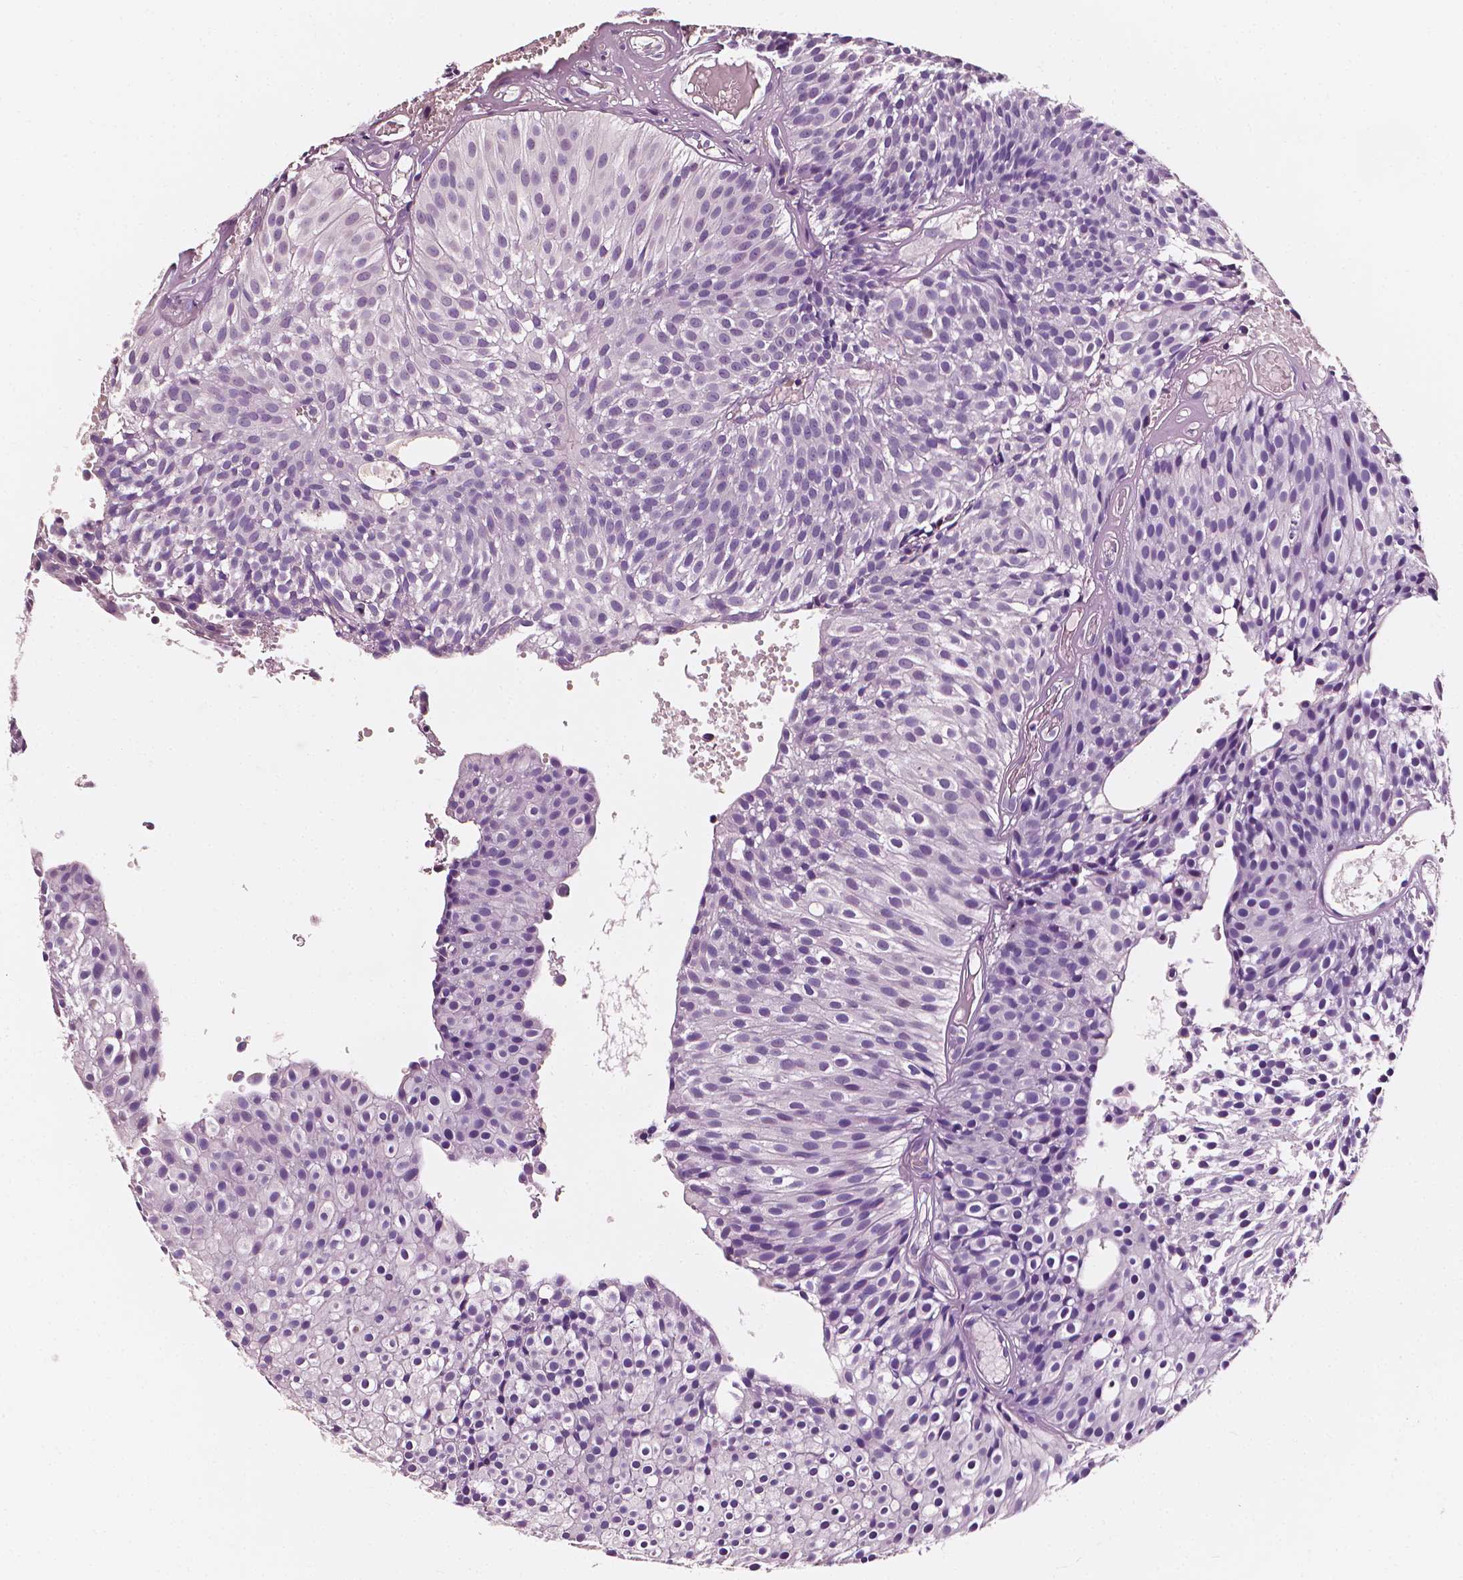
{"staining": {"intensity": "negative", "quantity": "none", "location": "none"}, "tissue": "urothelial cancer", "cell_type": "Tumor cells", "image_type": "cancer", "snomed": [{"axis": "morphology", "description": "Urothelial carcinoma, Low grade"}, {"axis": "topography", "description": "Urinary bladder"}], "caption": "The histopathology image reveals no significant positivity in tumor cells of low-grade urothelial carcinoma.", "gene": "PTPRC", "patient": {"sex": "male", "age": 63}}